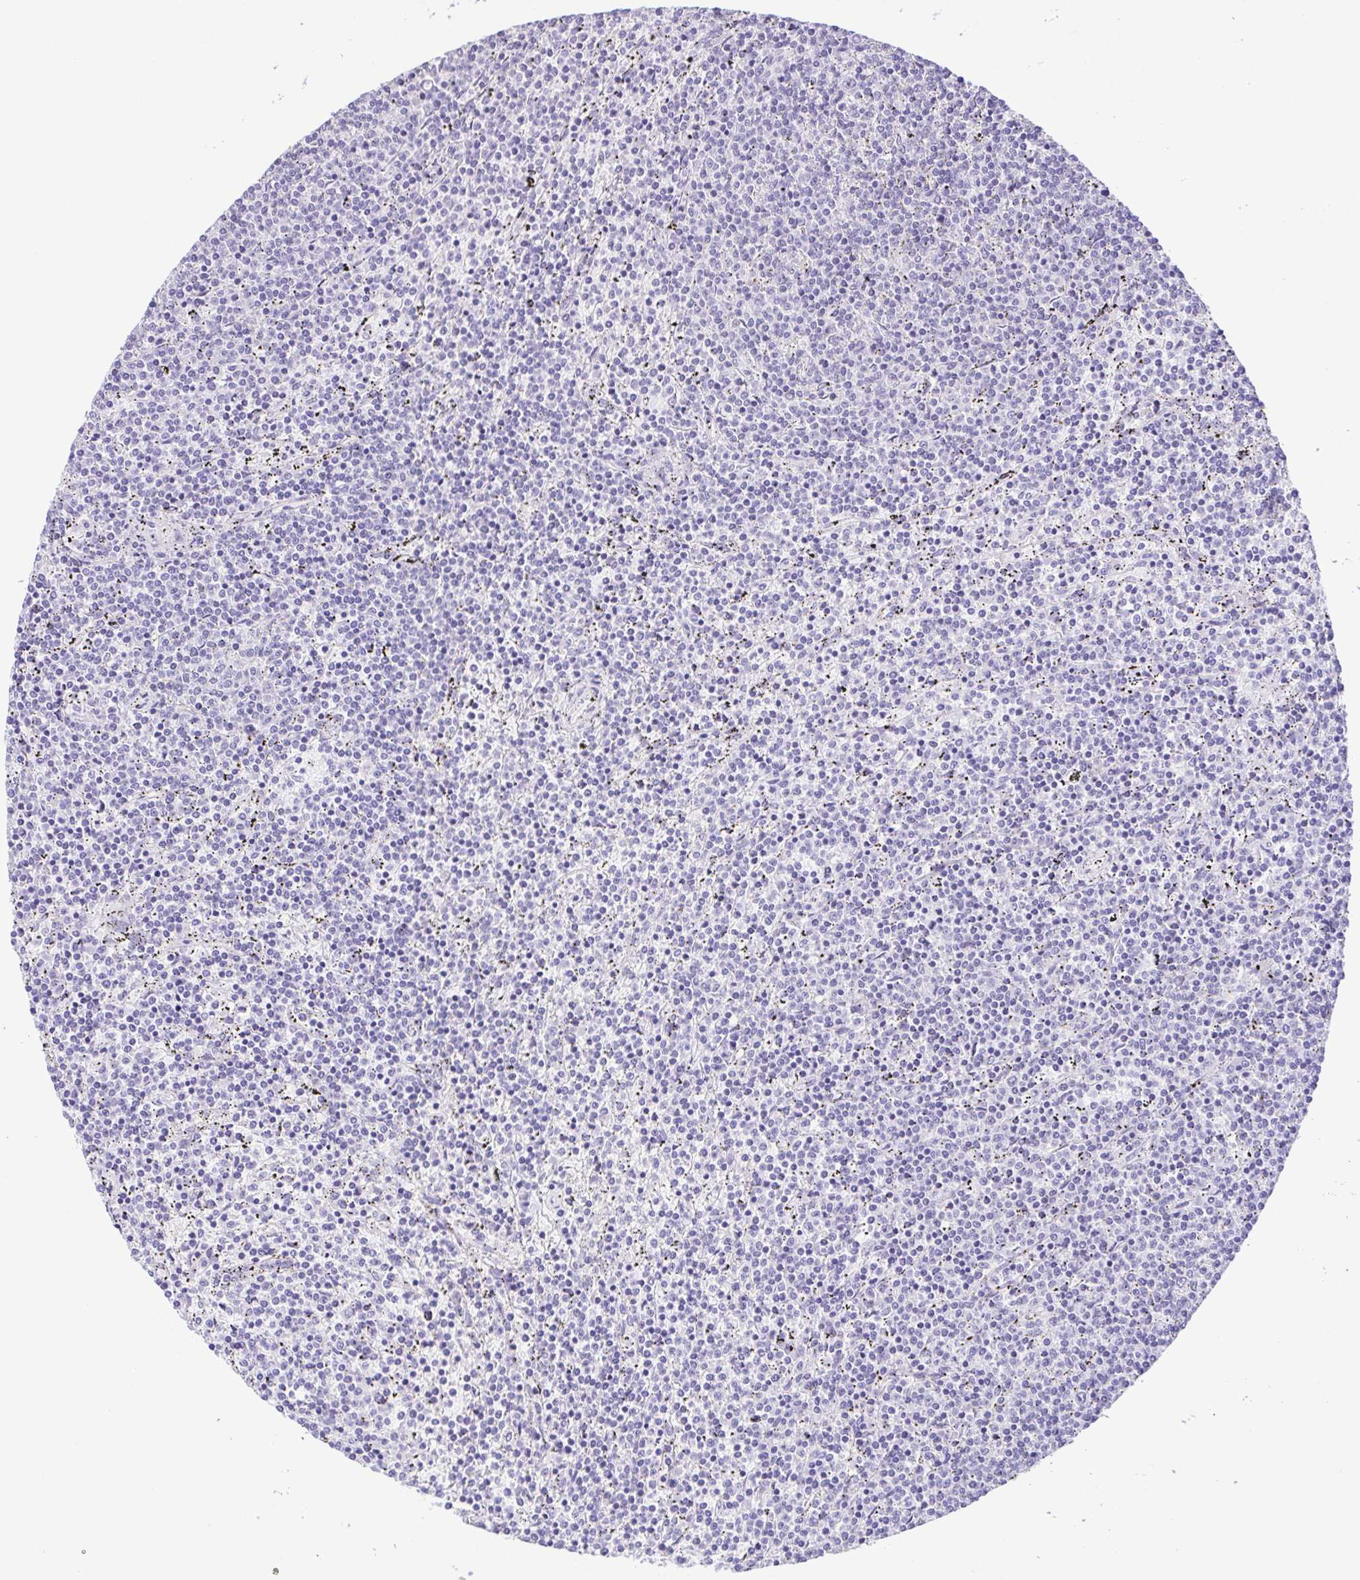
{"staining": {"intensity": "negative", "quantity": "none", "location": "none"}, "tissue": "lymphoma", "cell_type": "Tumor cells", "image_type": "cancer", "snomed": [{"axis": "morphology", "description": "Malignant lymphoma, non-Hodgkin's type, Low grade"}, {"axis": "topography", "description": "Spleen"}], "caption": "Lymphoma was stained to show a protein in brown. There is no significant positivity in tumor cells.", "gene": "DCLK2", "patient": {"sex": "female", "age": 50}}